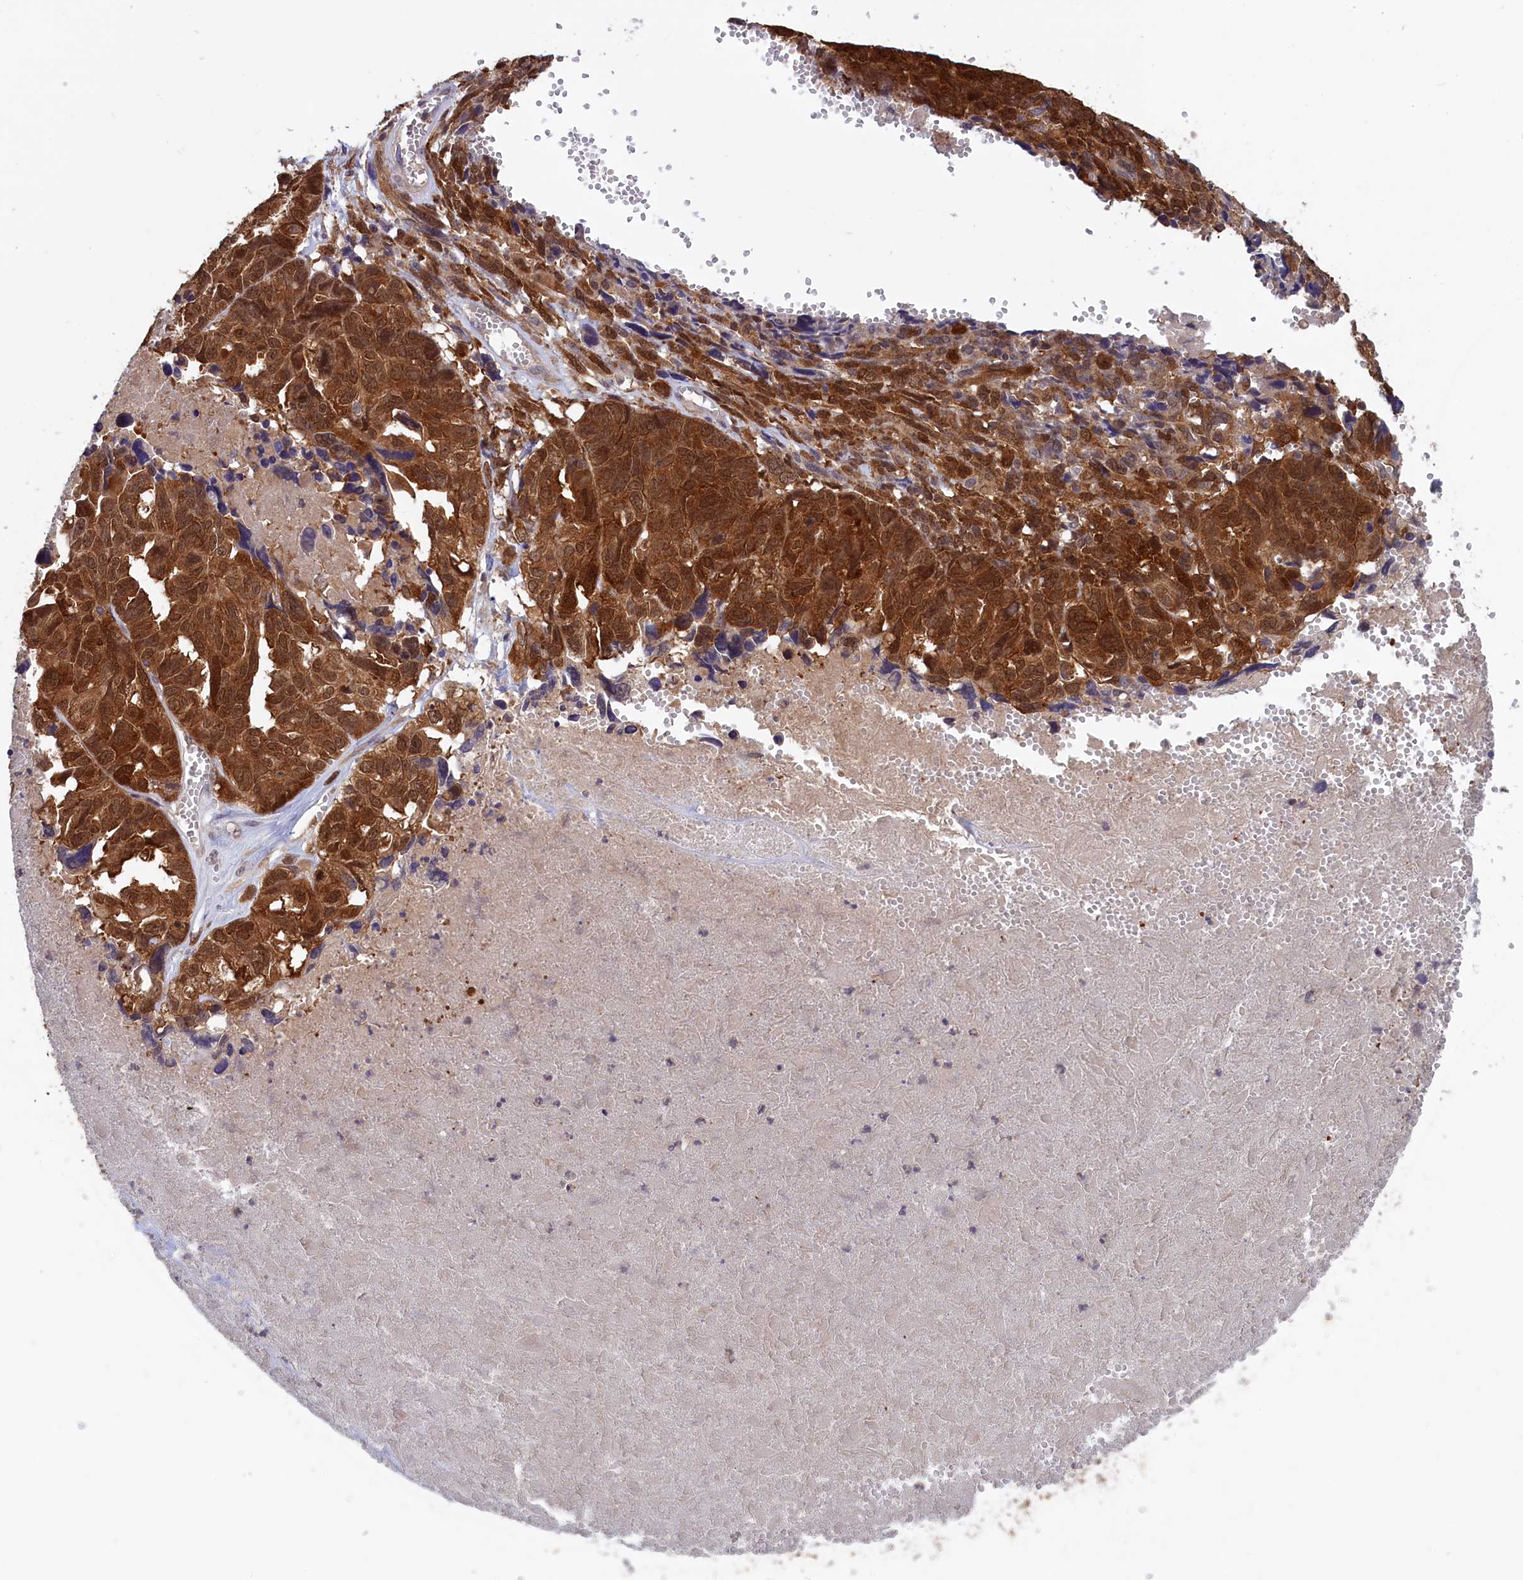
{"staining": {"intensity": "strong", "quantity": ">75%", "location": "cytoplasmic/membranous,nuclear"}, "tissue": "ovarian cancer", "cell_type": "Tumor cells", "image_type": "cancer", "snomed": [{"axis": "morphology", "description": "Cystadenocarcinoma, serous, NOS"}, {"axis": "topography", "description": "Ovary"}], "caption": "Serous cystadenocarcinoma (ovarian) stained for a protein (brown) reveals strong cytoplasmic/membranous and nuclear positive positivity in about >75% of tumor cells.", "gene": "JPT2", "patient": {"sex": "female", "age": 79}}